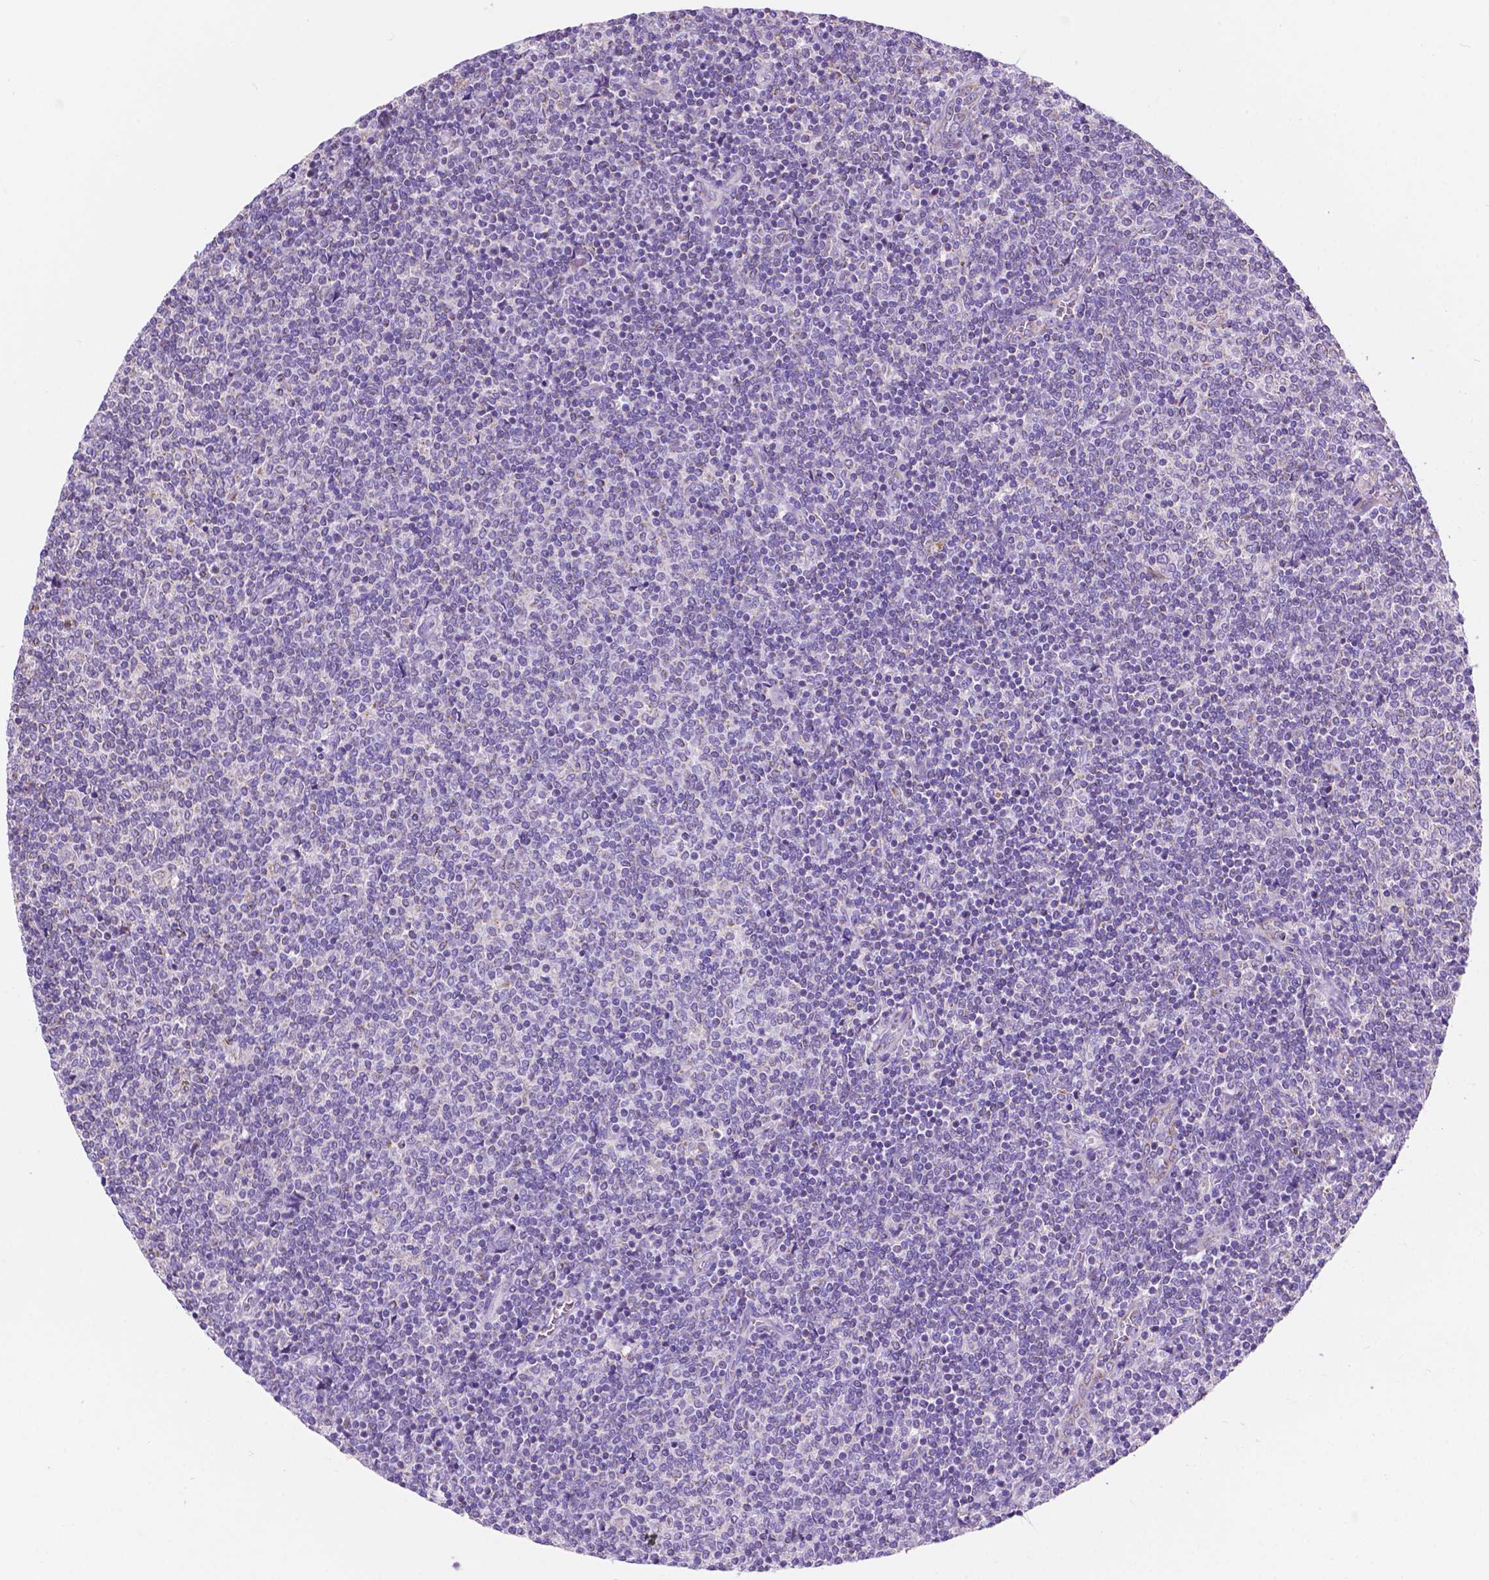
{"staining": {"intensity": "negative", "quantity": "none", "location": "none"}, "tissue": "lymphoma", "cell_type": "Tumor cells", "image_type": "cancer", "snomed": [{"axis": "morphology", "description": "Malignant lymphoma, non-Hodgkin's type, Low grade"}, {"axis": "topography", "description": "Lymph node"}], "caption": "Lymphoma was stained to show a protein in brown. There is no significant positivity in tumor cells.", "gene": "TRPV5", "patient": {"sex": "male", "age": 52}}